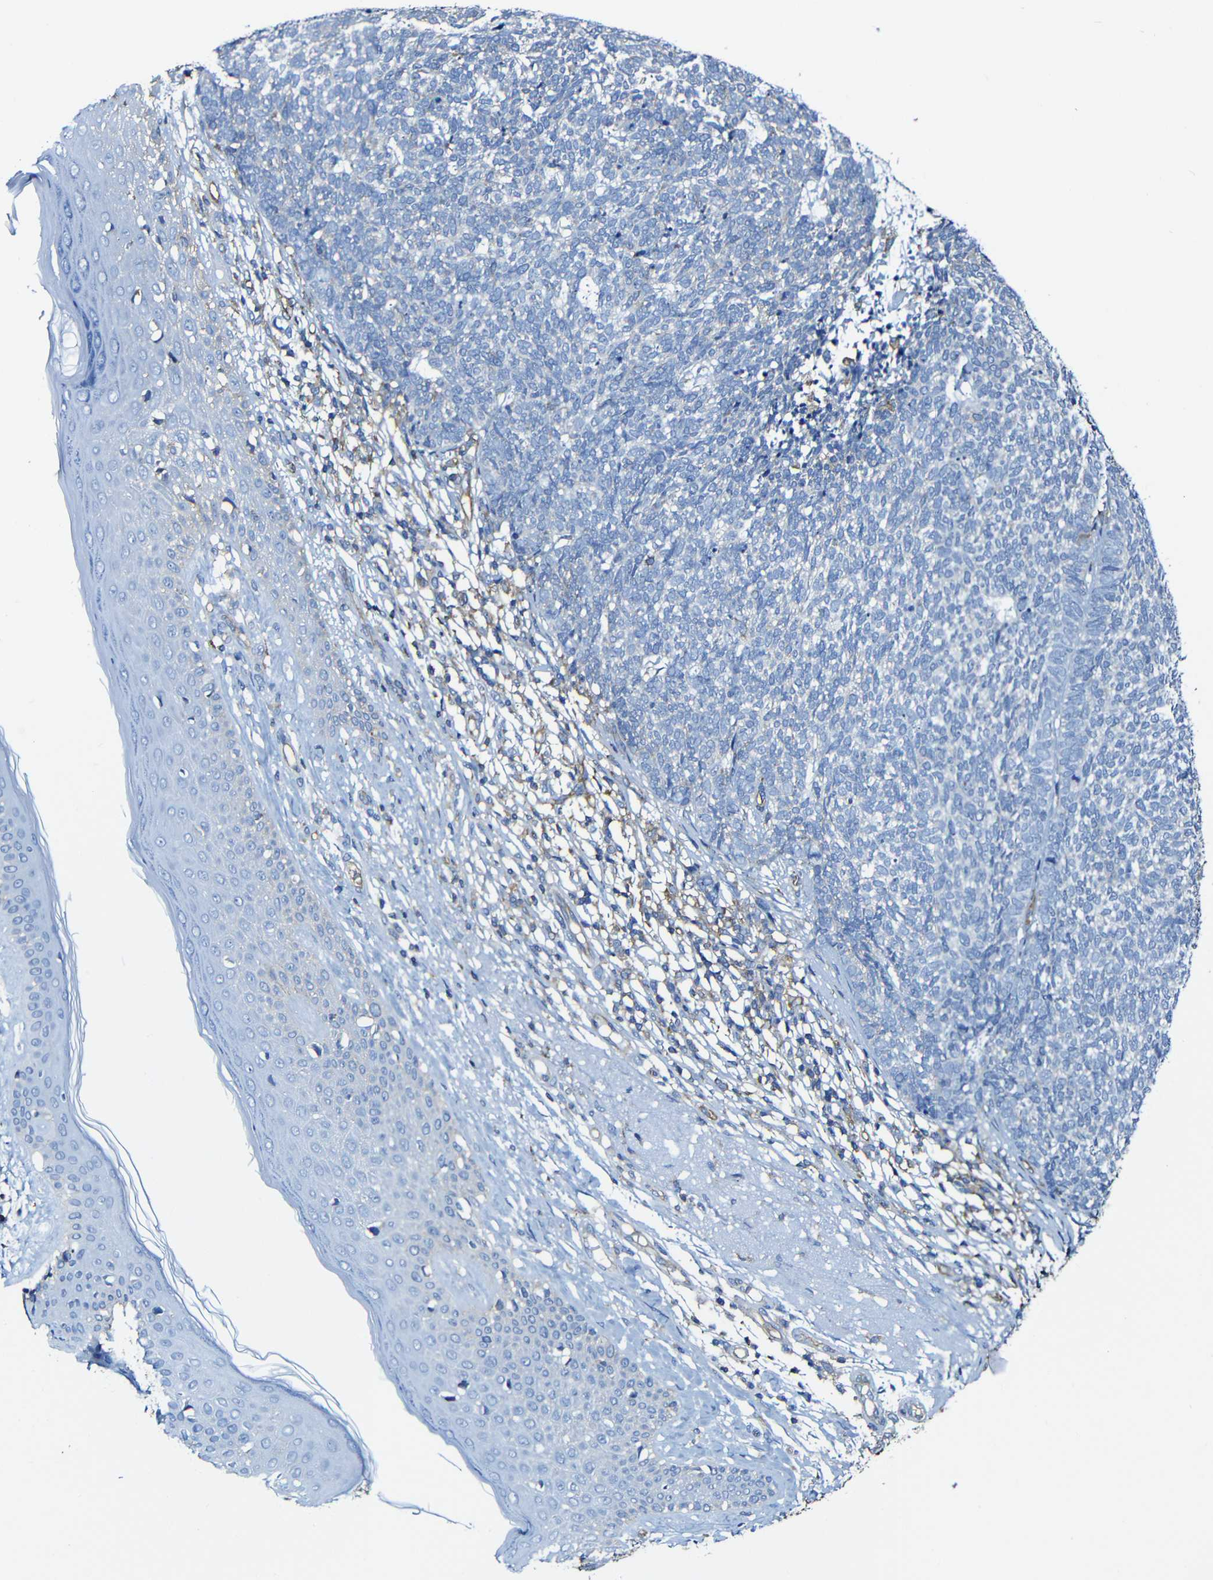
{"staining": {"intensity": "negative", "quantity": "none", "location": "none"}, "tissue": "skin cancer", "cell_type": "Tumor cells", "image_type": "cancer", "snomed": [{"axis": "morphology", "description": "Basal cell carcinoma"}, {"axis": "topography", "description": "Skin"}], "caption": "The micrograph exhibits no staining of tumor cells in basal cell carcinoma (skin).", "gene": "MSN", "patient": {"sex": "female", "age": 84}}